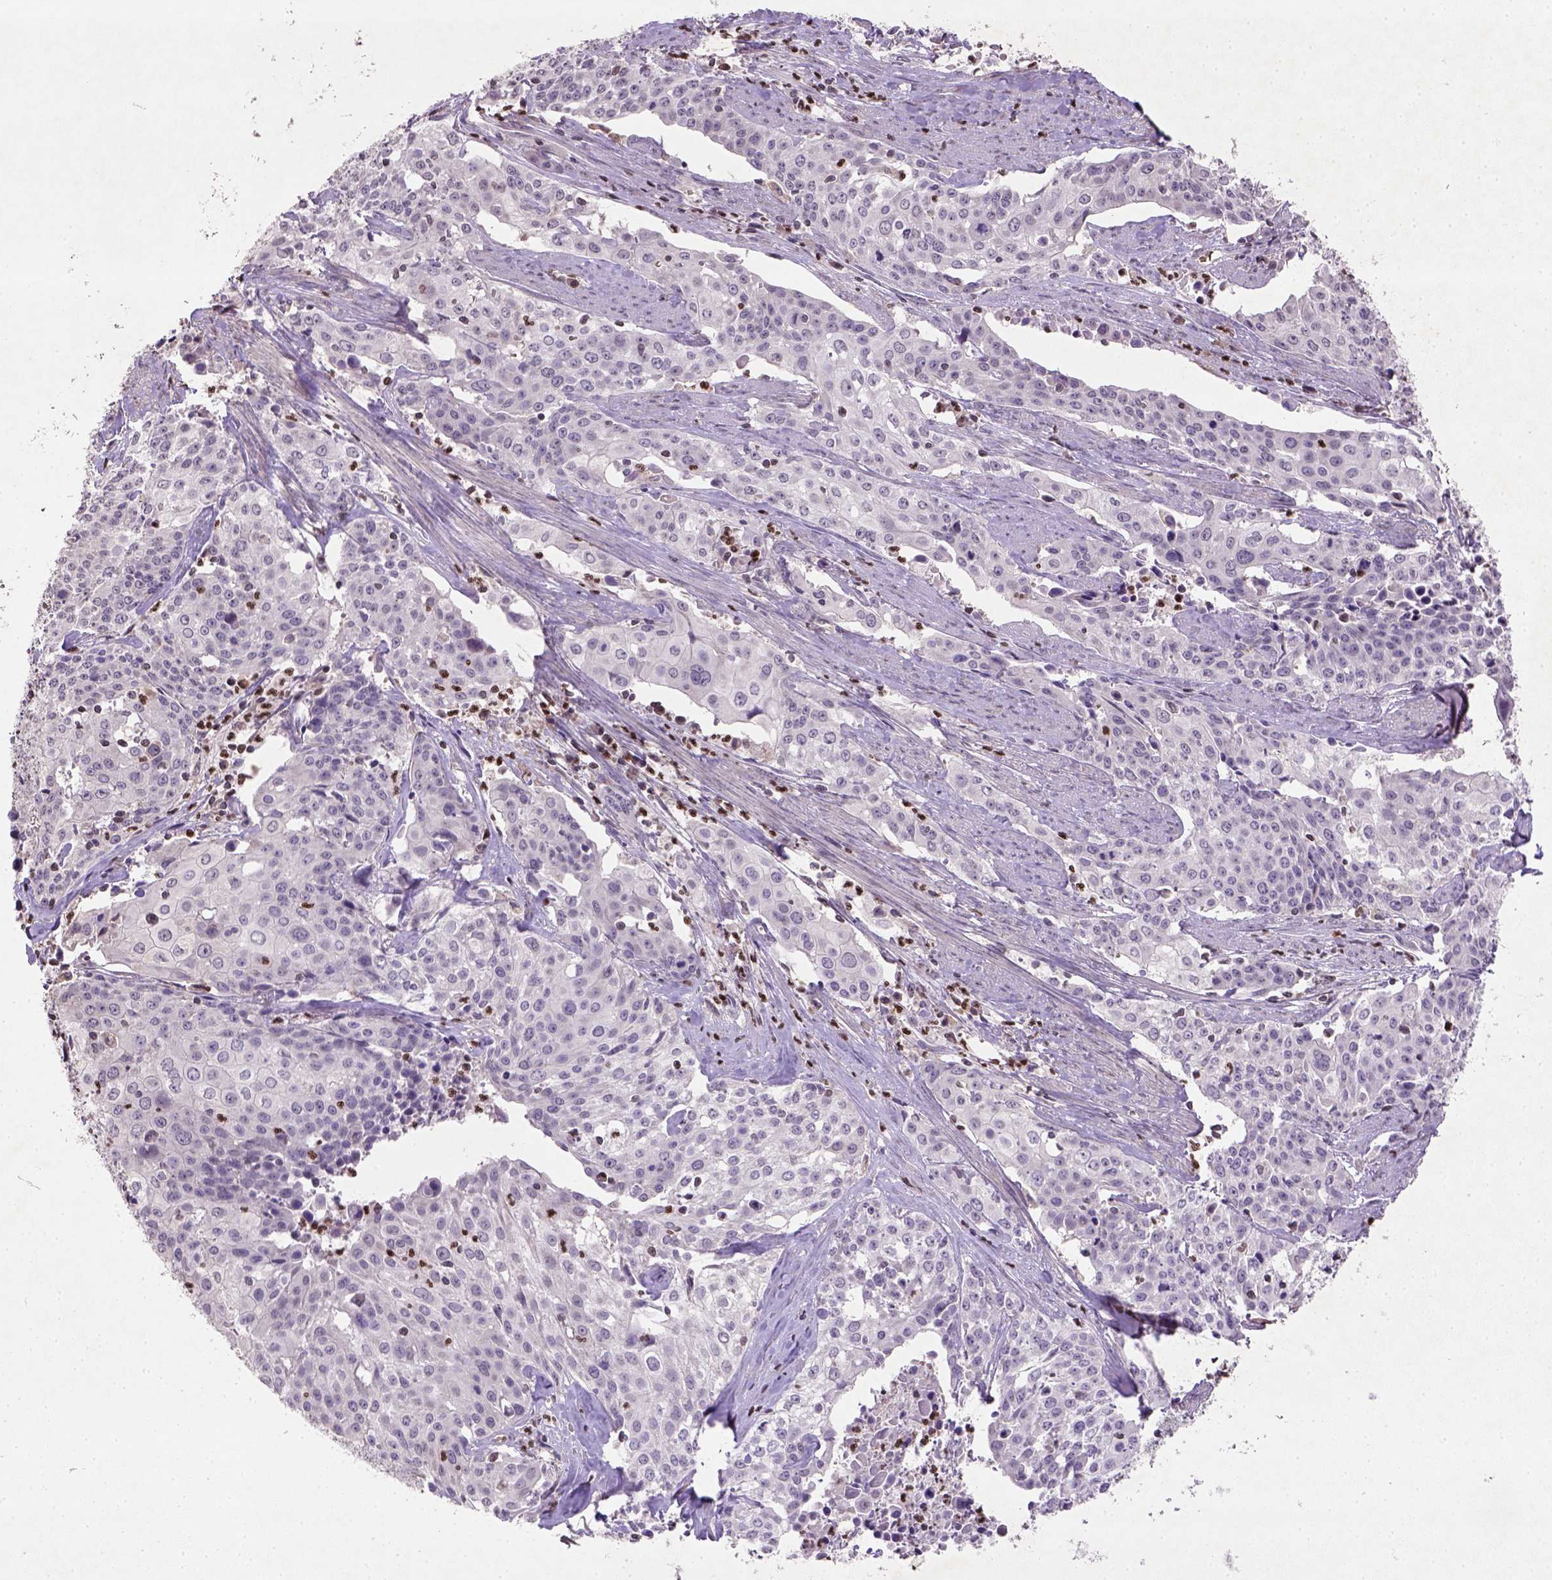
{"staining": {"intensity": "negative", "quantity": "none", "location": "none"}, "tissue": "cervical cancer", "cell_type": "Tumor cells", "image_type": "cancer", "snomed": [{"axis": "morphology", "description": "Squamous cell carcinoma, NOS"}, {"axis": "topography", "description": "Cervix"}], "caption": "A high-resolution image shows immunohistochemistry (IHC) staining of cervical cancer (squamous cell carcinoma), which displays no significant expression in tumor cells. (DAB IHC, high magnification).", "gene": "NUDT3", "patient": {"sex": "female", "age": 39}}